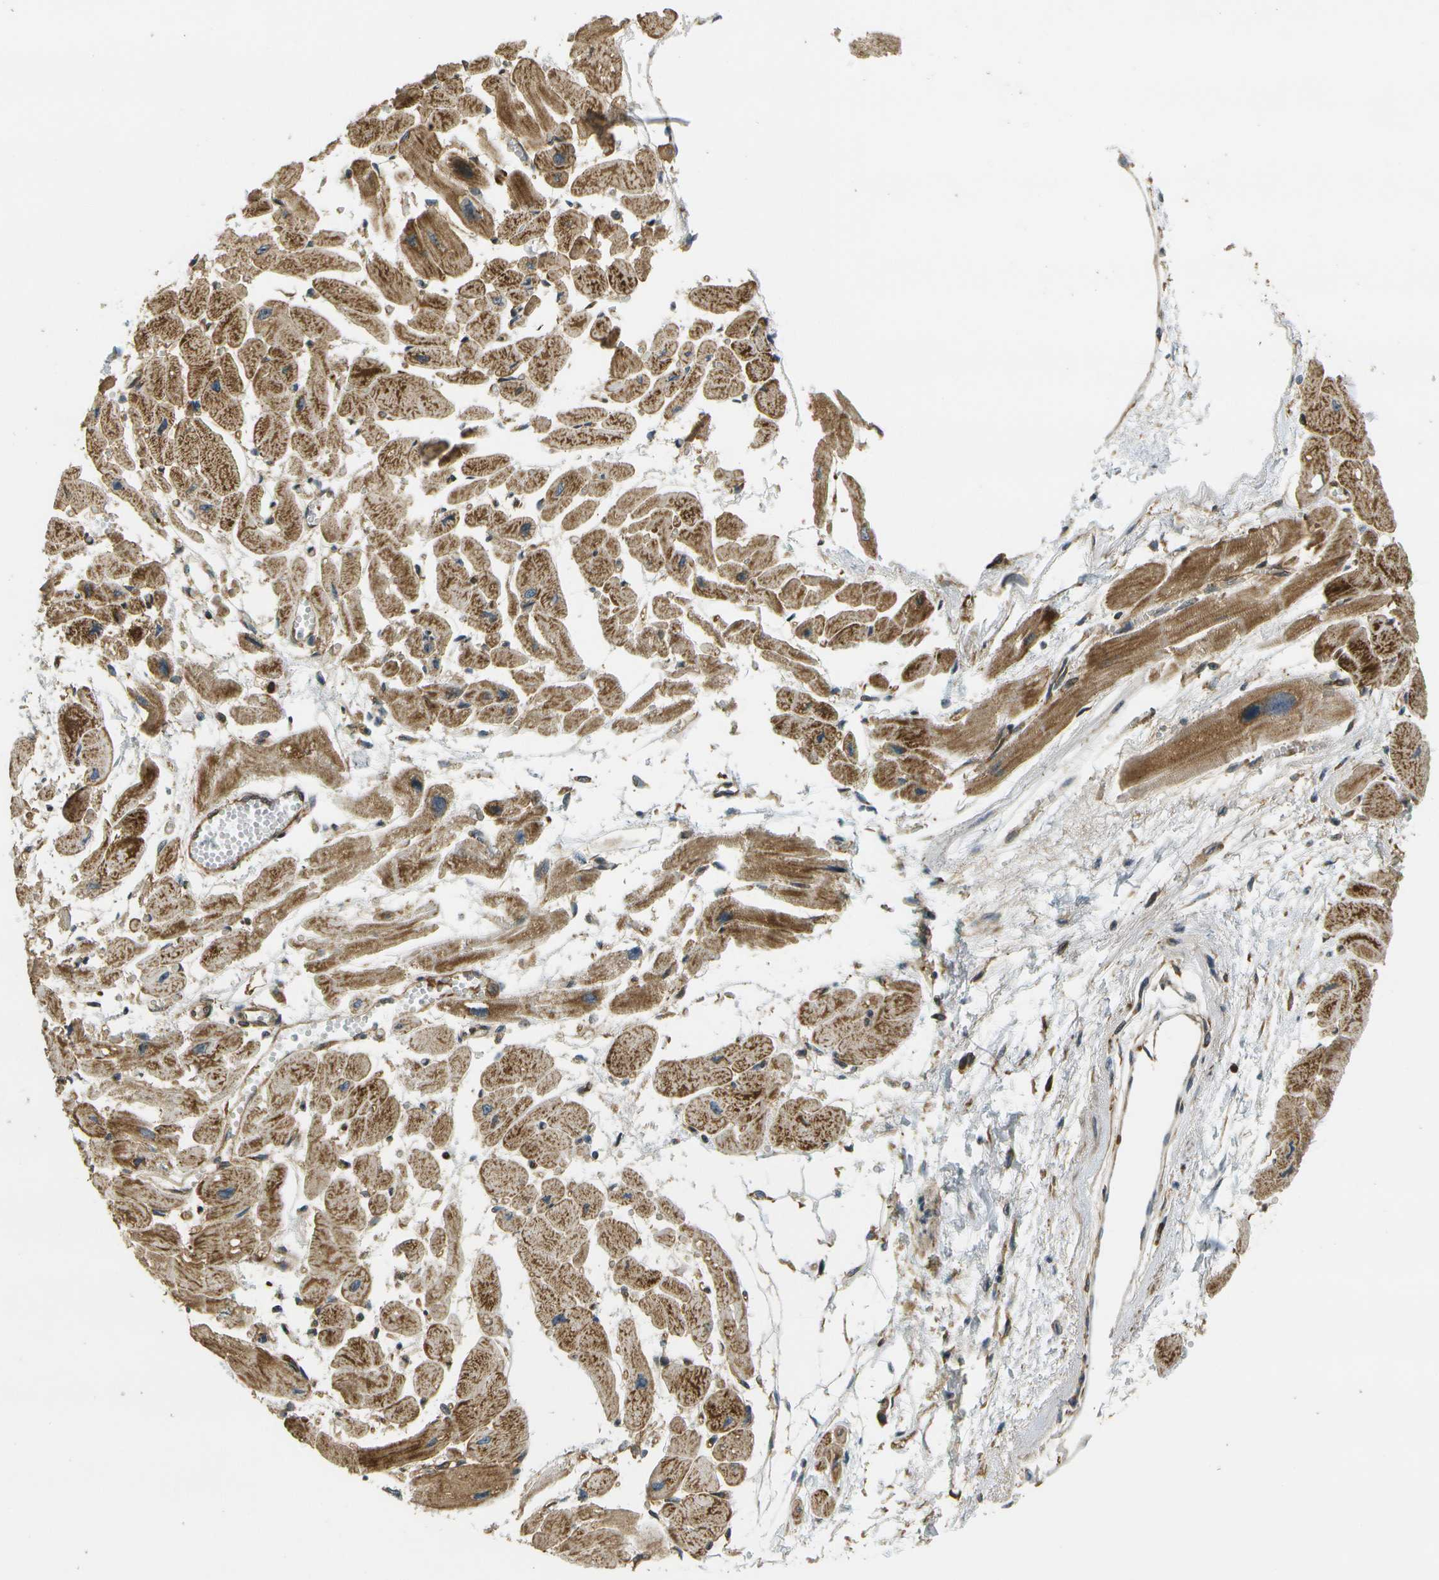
{"staining": {"intensity": "strong", "quantity": ">75%", "location": "cytoplasmic/membranous"}, "tissue": "heart muscle", "cell_type": "Cardiomyocytes", "image_type": "normal", "snomed": [{"axis": "morphology", "description": "Normal tissue, NOS"}, {"axis": "topography", "description": "Heart"}], "caption": "The micrograph demonstrates immunohistochemical staining of normal heart muscle. There is strong cytoplasmic/membranous positivity is identified in about >75% of cardiomyocytes.", "gene": "LRP12", "patient": {"sex": "female", "age": 54}}